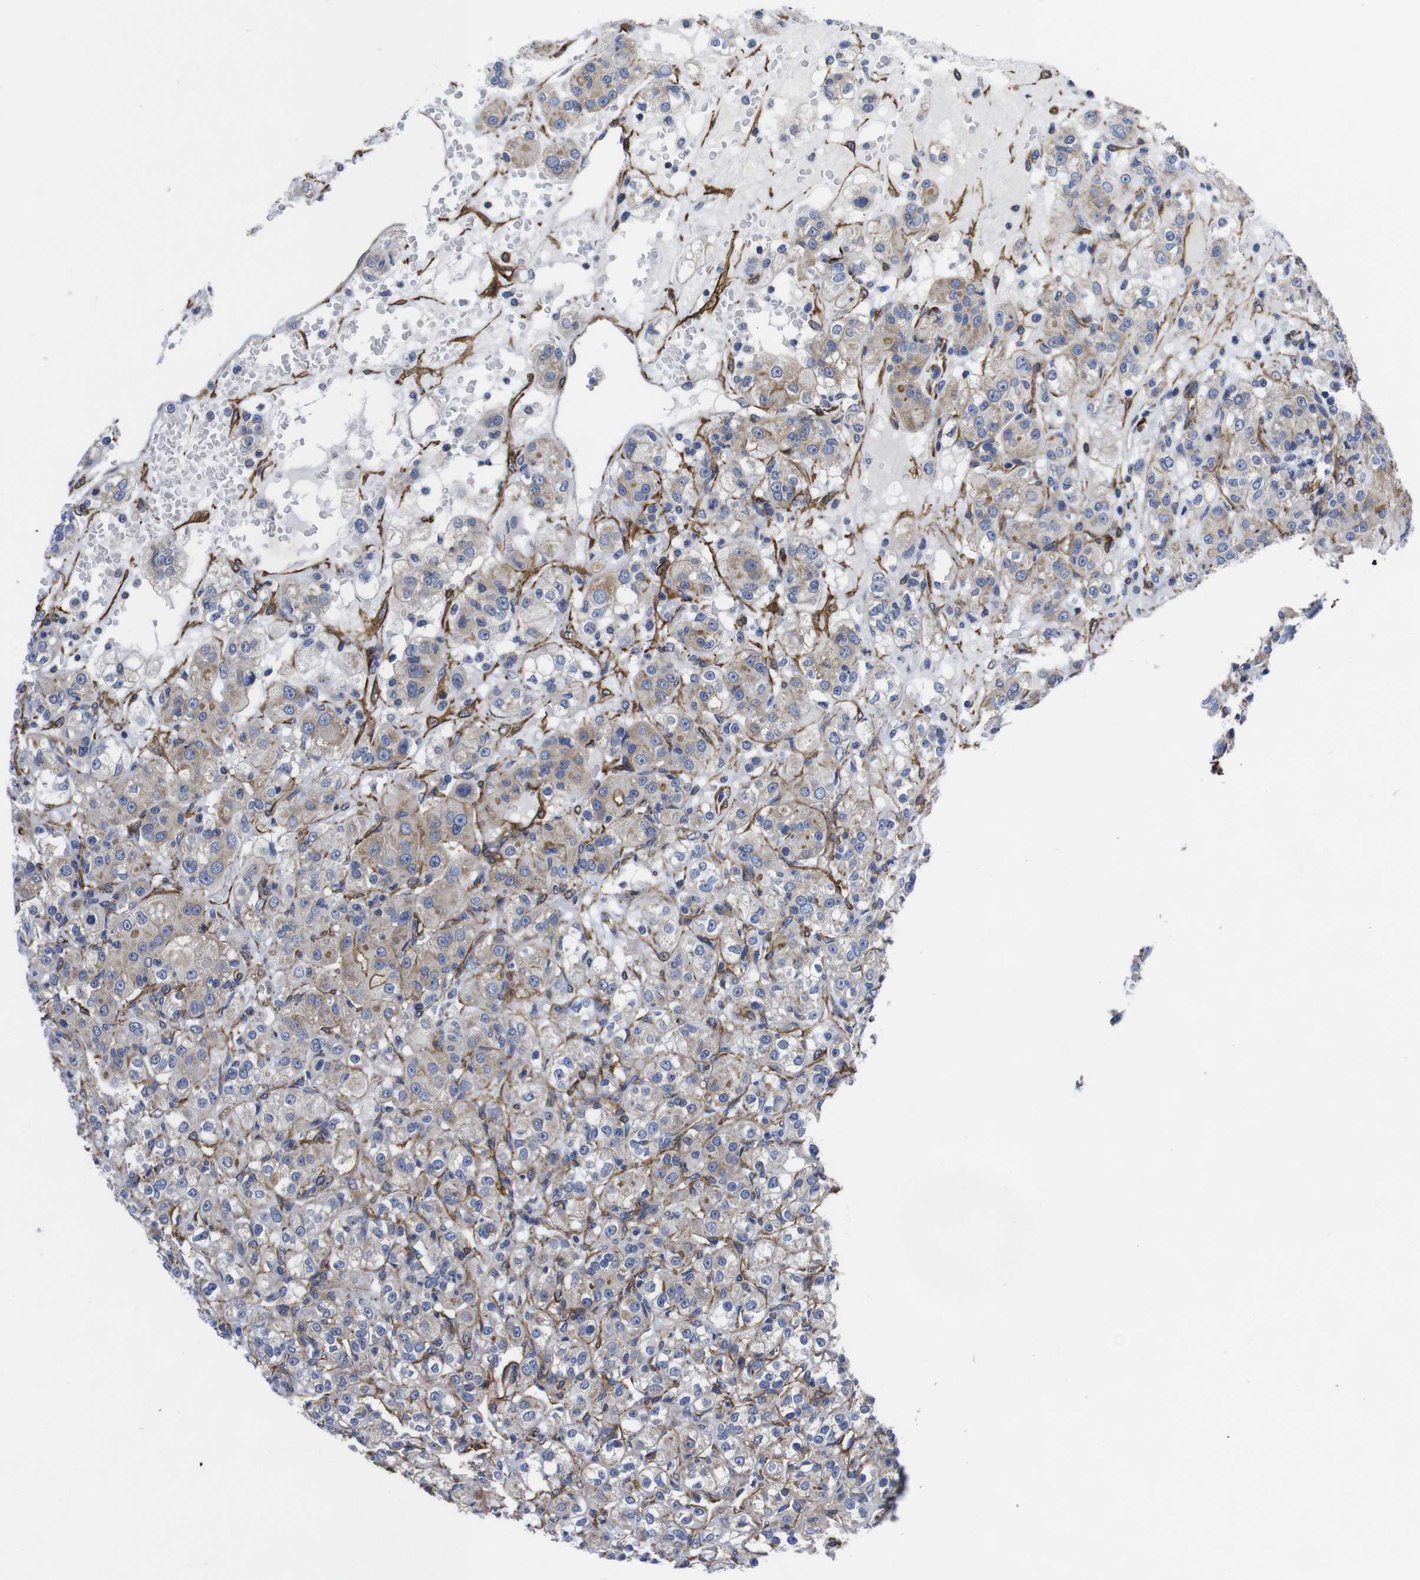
{"staining": {"intensity": "weak", "quantity": "<25%", "location": "cytoplasmic/membranous"}, "tissue": "renal cancer", "cell_type": "Tumor cells", "image_type": "cancer", "snomed": [{"axis": "morphology", "description": "Normal tissue, NOS"}, {"axis": "morphology", "description": "Adenocarcinoma, NOS"}, {"axis": "topography", "description": "Kidney"}], "caption": "Immunohistochemical staining of renal cancer (adenocarcinoma) exhibits no significant positivity in tumor cells.", "gene": "WNT10A", "patient": {"sex": "male", "age": 61}}